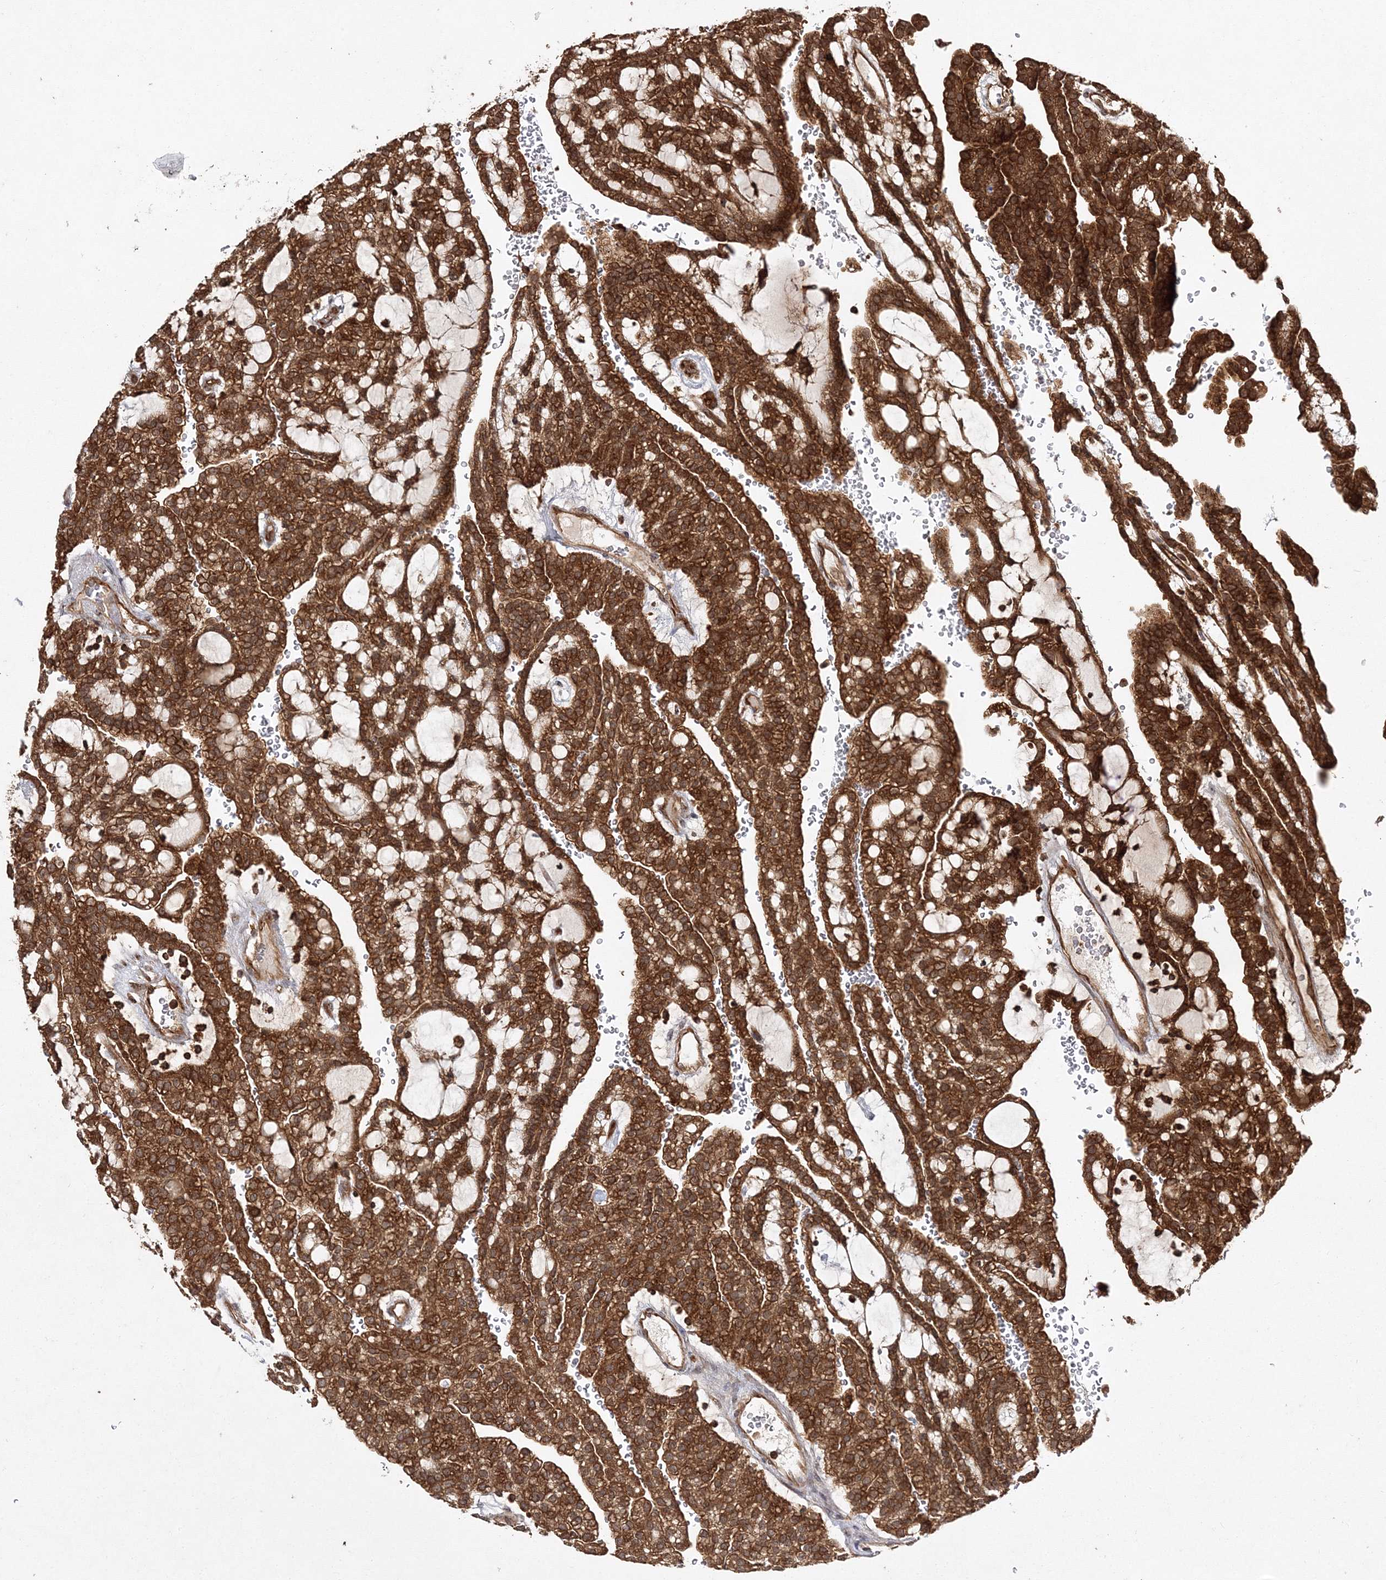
{"staining": {"intensity": "strong", "quantity": ">75%", "location": "cytoplasmic/membranous"}, "tissue": "renal cancer", "cell_type": "Tumor cells", "image_type": "cancer", "snomed": [{"axis": "morphology", "description": "Adenocarcinoma, NOS"}, {"axis": "topography", "description": "Kidney"}], "caption": "Immunohistochemical staining of human renal adenocarcinoma exhibits strong cytoplasmic/membranous protein staining in approximately >75% of tumor cells.", "gene": "WDR37", "patient": {"sex": "male", "age": 63}}